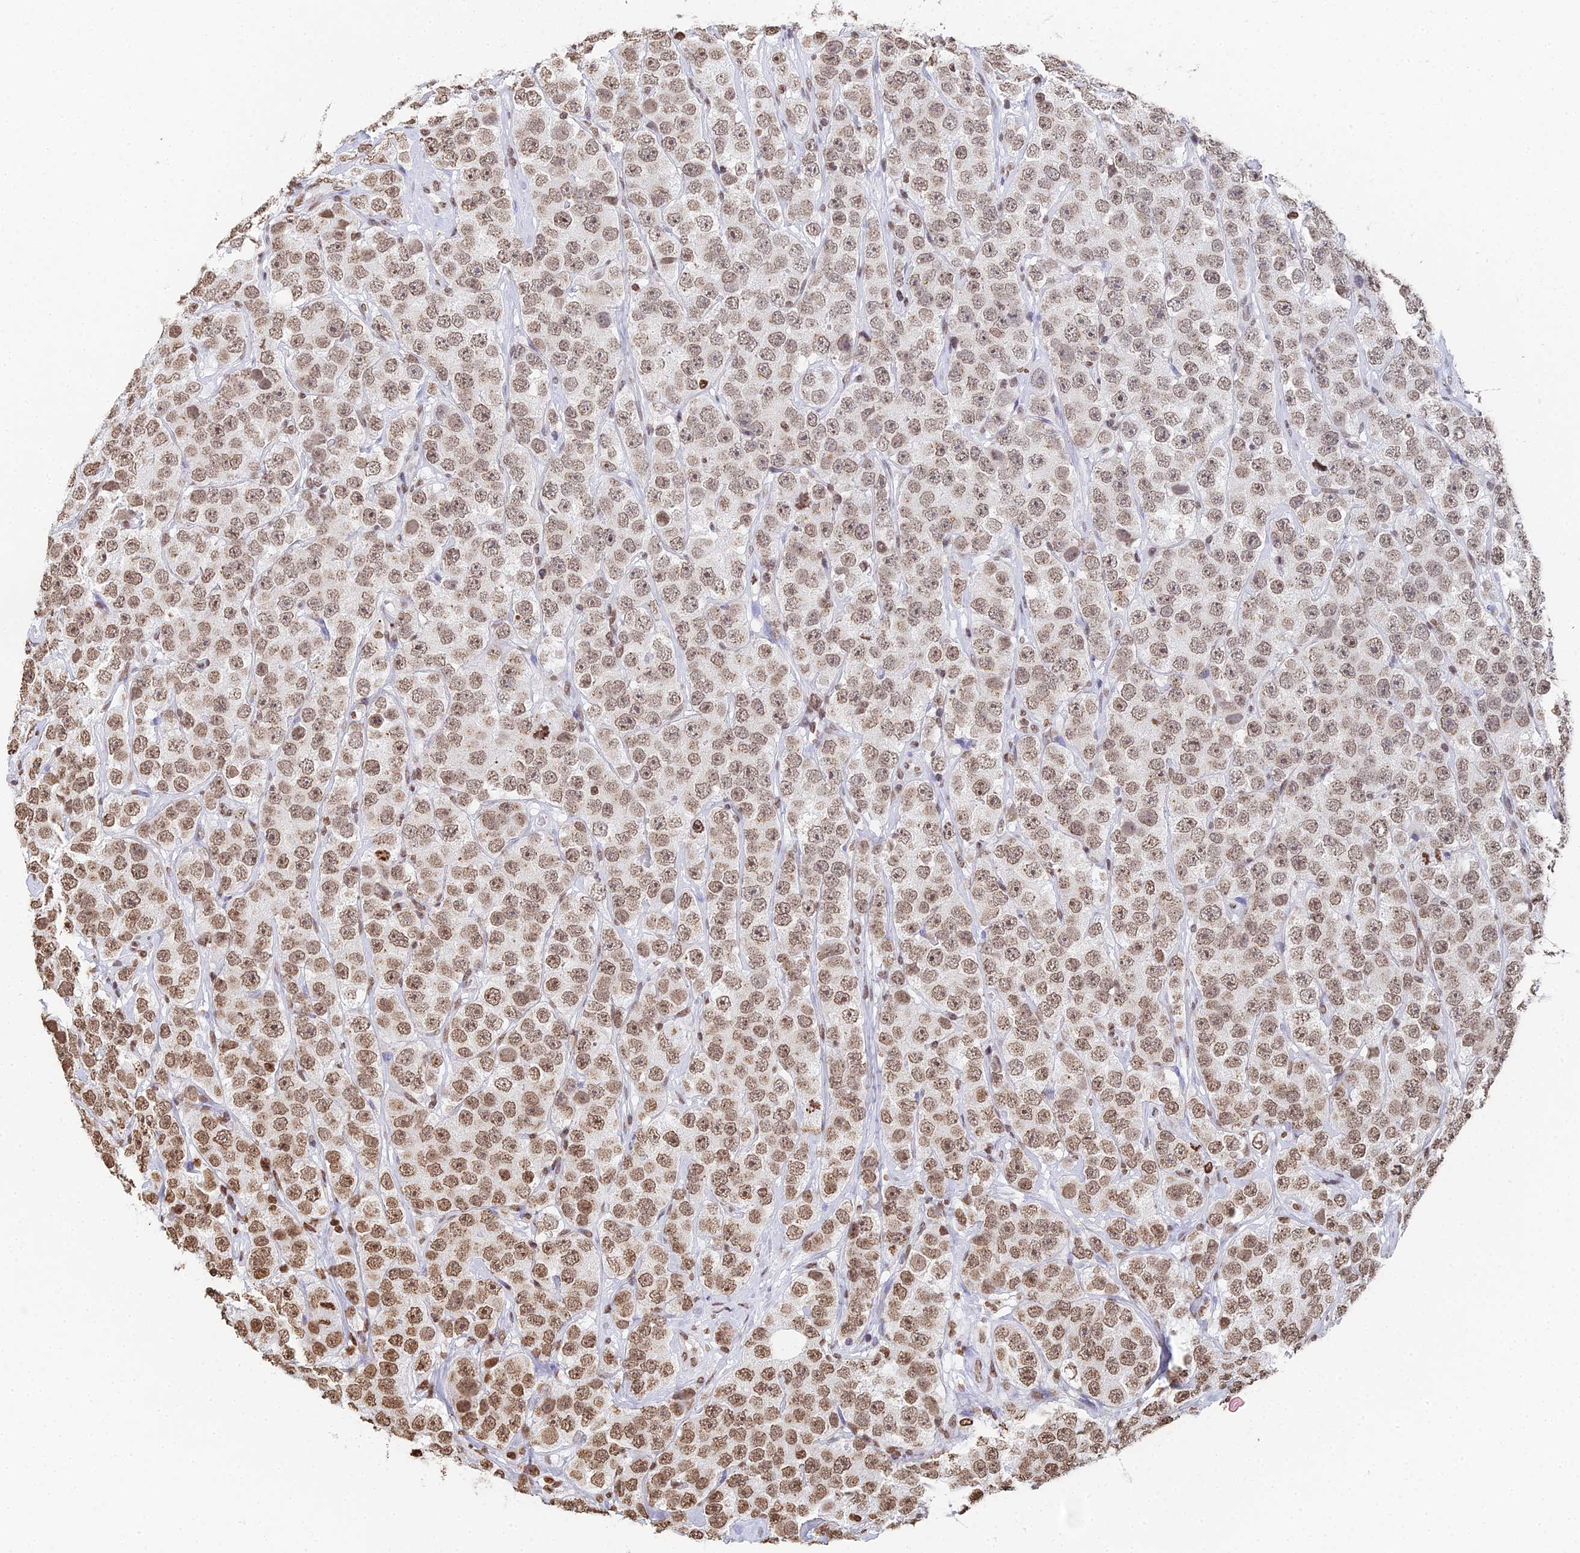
{"staining": {"intensity": "moderate", "quantity": ">75%", "location": "nuclear"}, "tissue": "testis cancer", "cell_type": "Tumor cells", "image_type": "cancer", "snomed": [{"axis": "morphology", "description": "Seminoma, NOS"}, {"axis": "topography", "description": "Testis"}], "caption": "Human testis seminoma stained for a protein (brown) displays moderate nuclear positive positivity in about >75% of tumor cells.", "gene": "GBP3", "patient": {"sex": "male", "age": 28}}